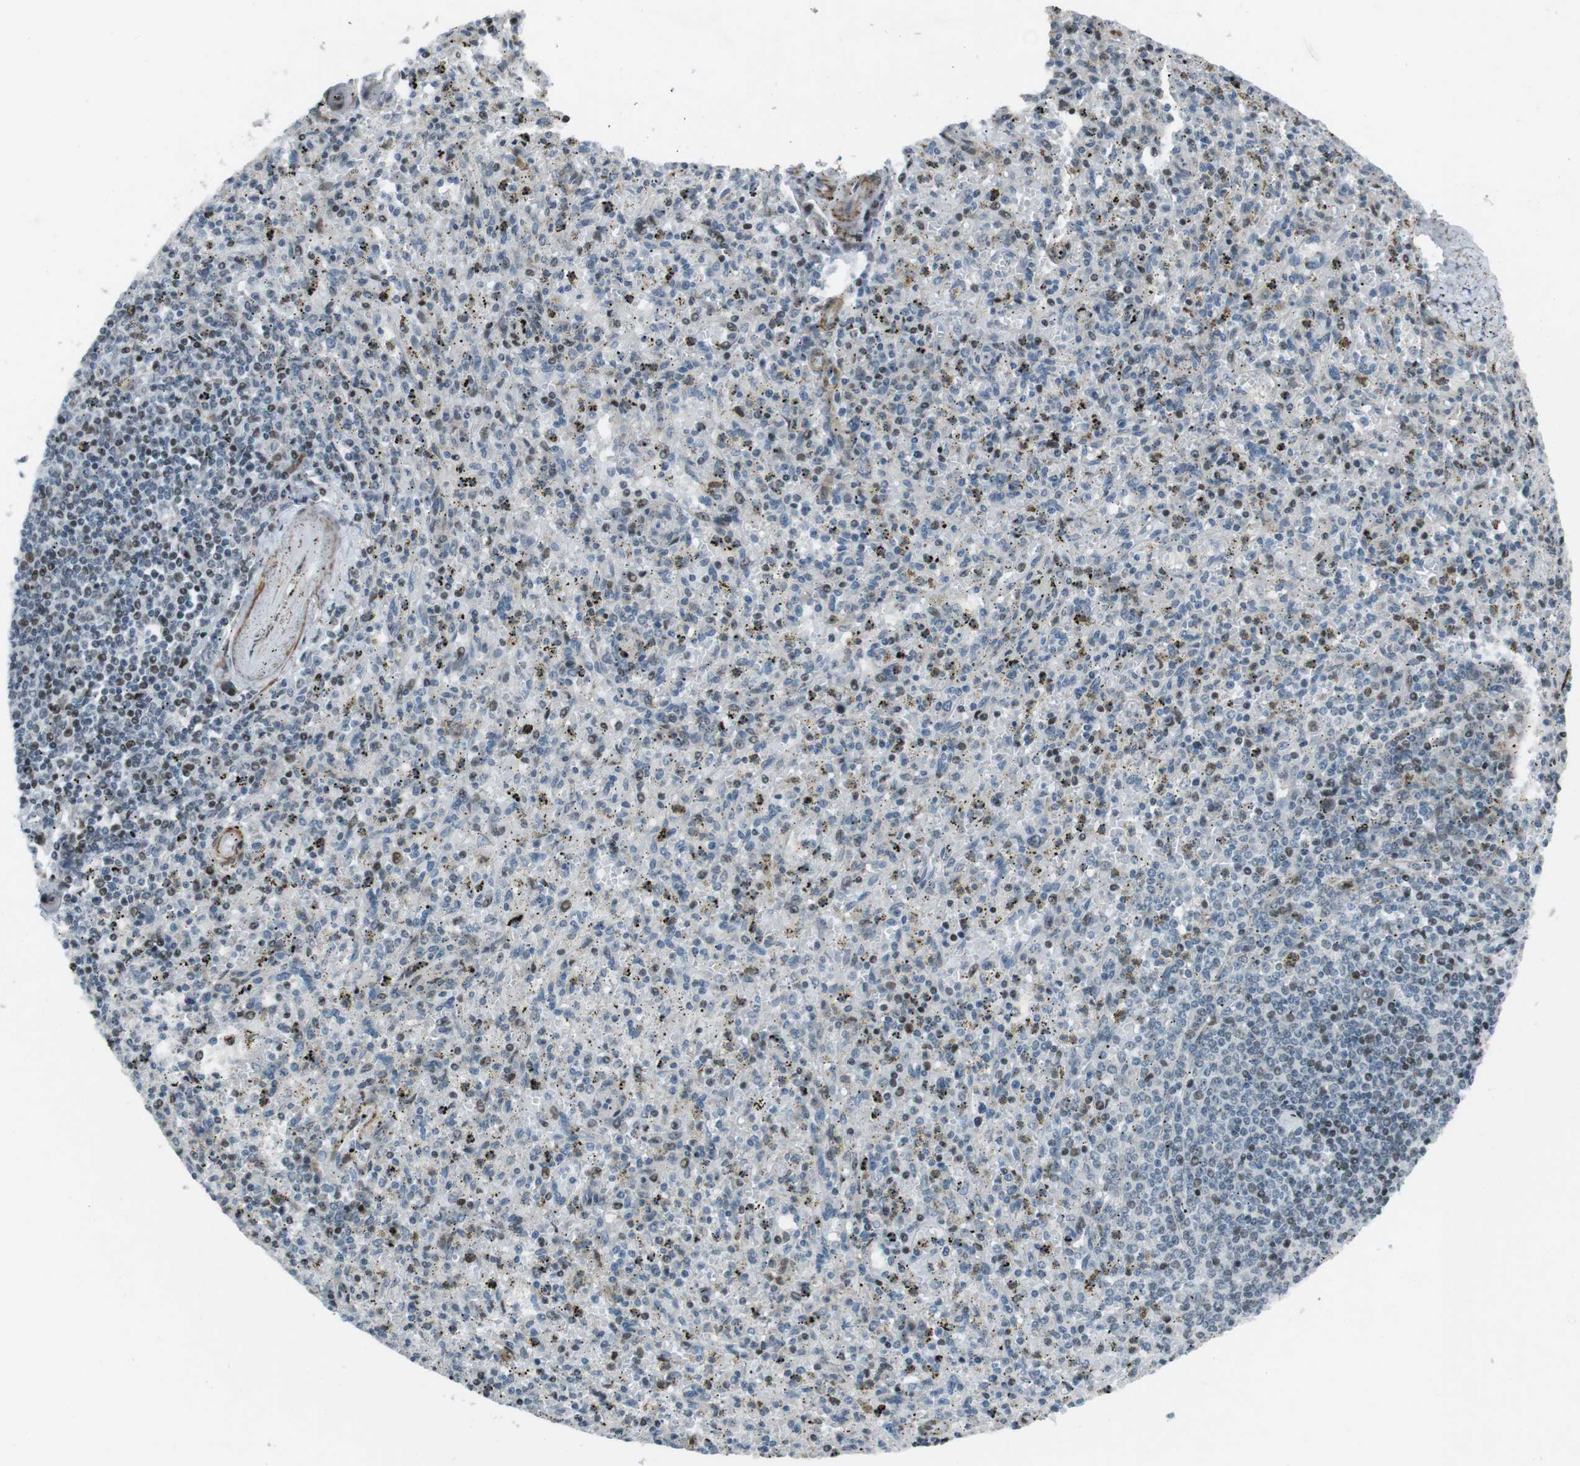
{"staining": {"intensity": "weak", "quantity": "<25%", "location": "nuclear"}, "tissue": "spleen", "cell_type": "Cells in red pulp", "image_type": "normal", "snomed": [{"axis": "morphology", "description": "Normal tissue, NOS"}, {"axis": "topography", "description": "Spleen"}], "caption": "Immunohistochemistry histopathology image of benign human spleen stained for a protein (brown), which reveals no expression in cells in red pulp.", "gene": "PBRM1", "patient": {"sex": "male", "age": 72}}